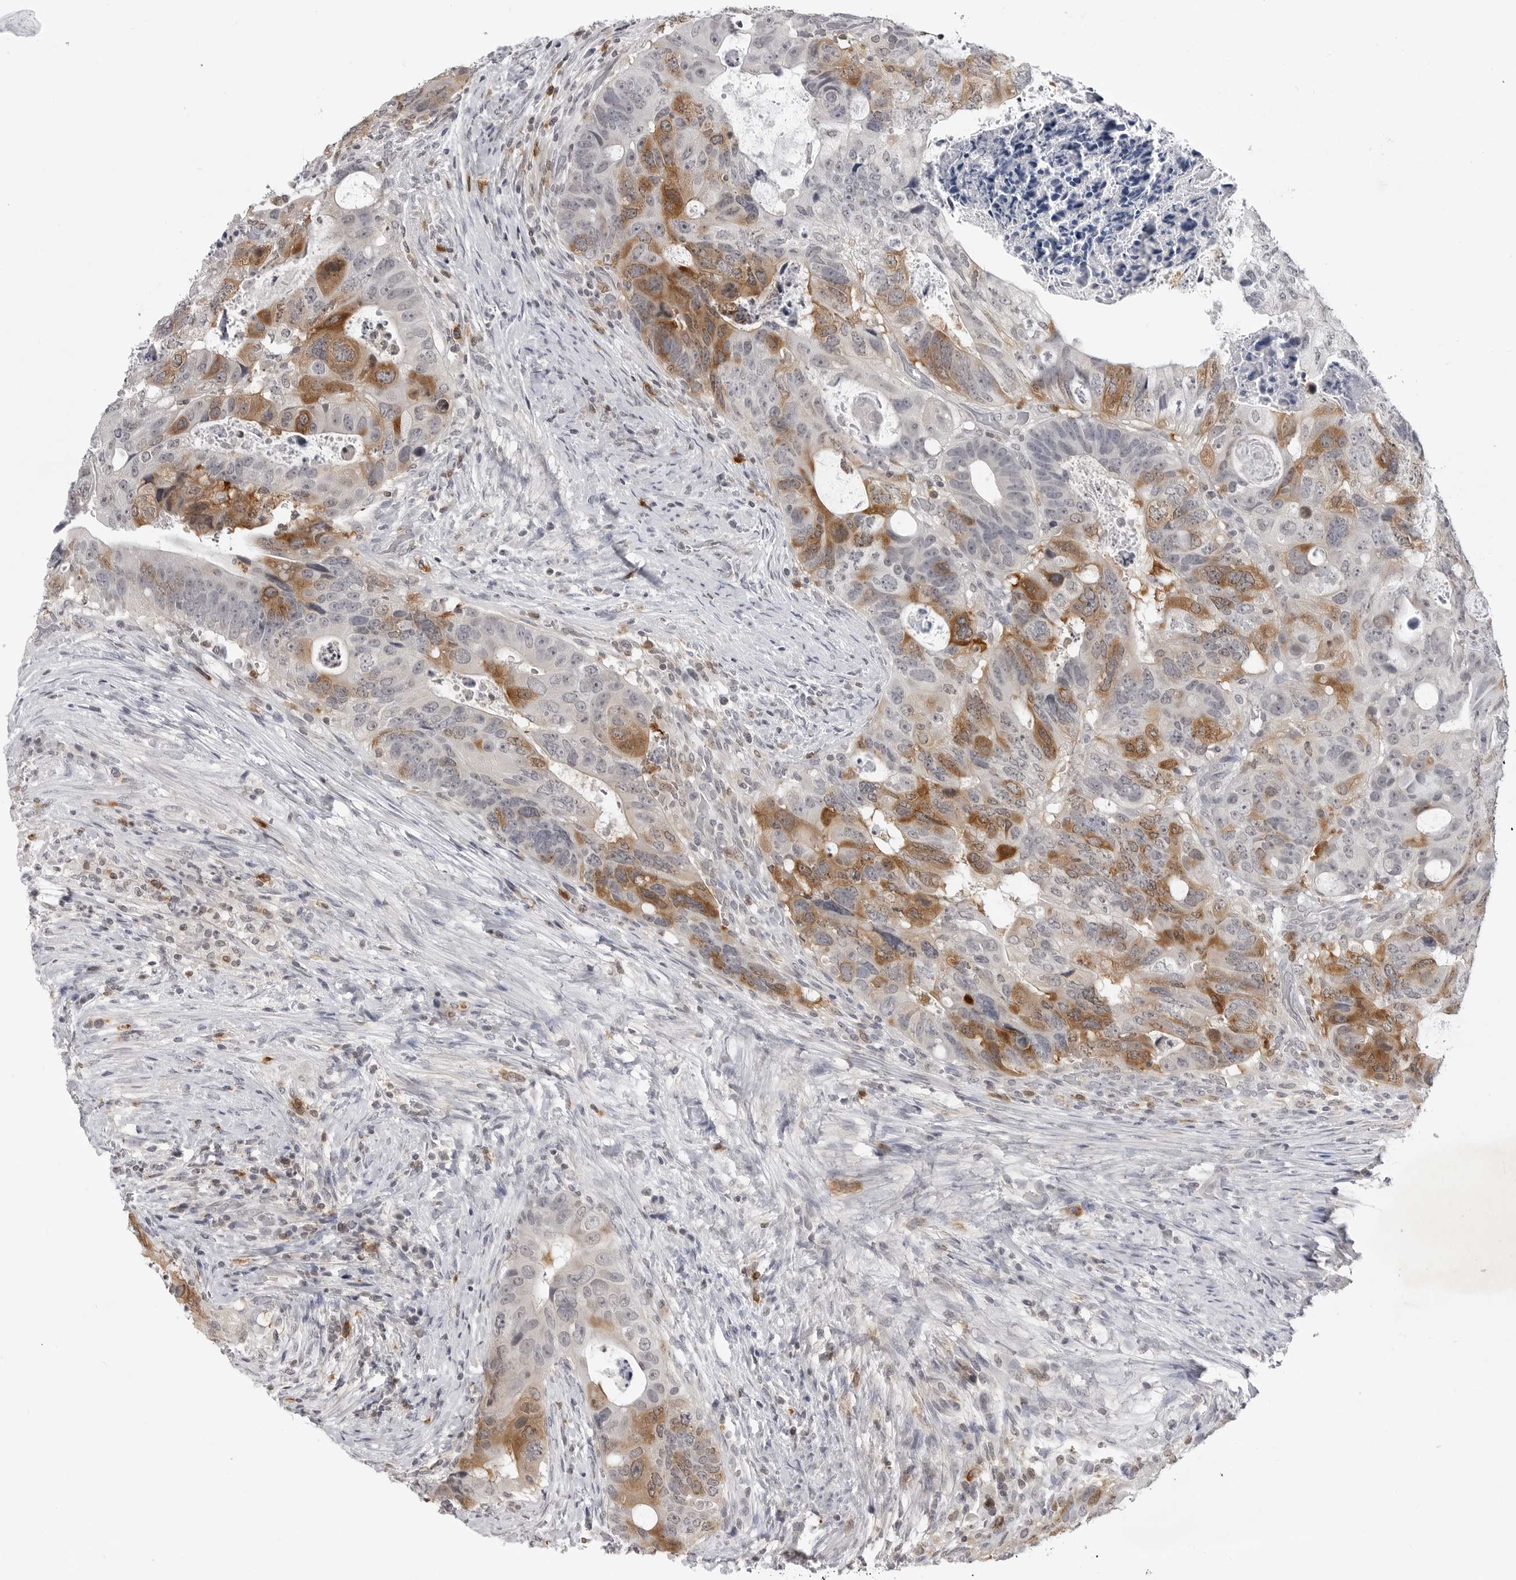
{"staining": {"intensity": "strong", "quantity": "25%-75%", "location": "cytoplasmic/membranous"}, "tissue": "colorectal cancer", "cell_type": "Tumor cells", "image_type": "cancer", "snomed": [{"axis": "morphology", "description": "Adenocarcinoma, NOS"}, {"axis": "topography", "description": "Rectum"}], "caption": "Immunohistochemical staining of colorectal cancer displays high levels of strong cytoplasmic/membranous protein expression in approximately 25%-75% of tumor cells.", "gene": "RRM1", "patient": {"sex": "male", "age": 59}}